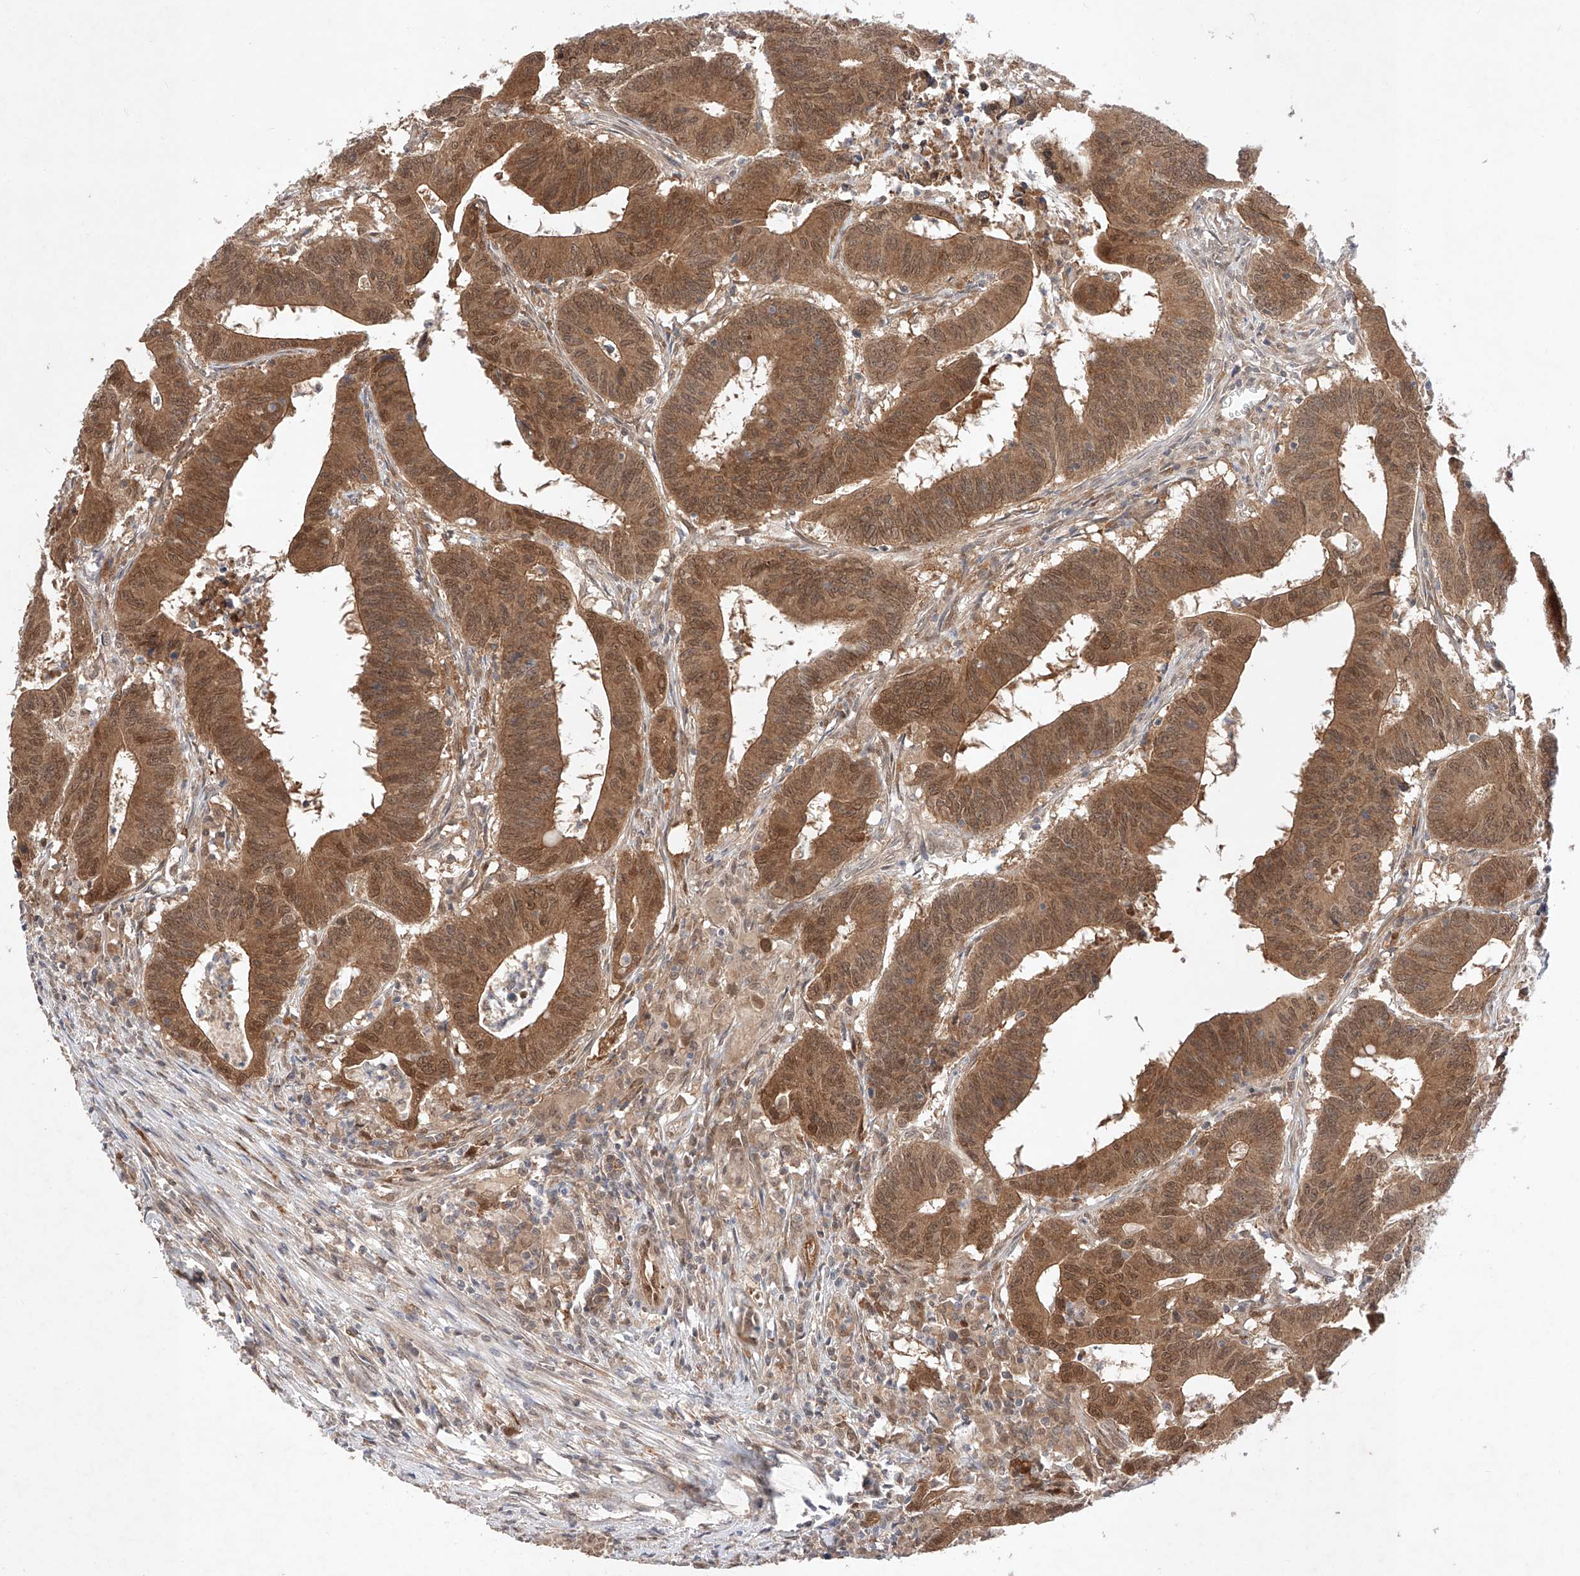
{"staining": {"intensity": "moderate", "quantity": ">75%", "location": "cytoplasmic/membranous,nuclear"}, "tissue": "colorectal cancer", "cell_type": "Tumor cells", "image_type": "cancer", "snomed": [{"axis": "morphology", "description": "Adenocarcinoma, NOS"}, {"axis": "topography", "description": "Colon"}], "caption": "Colorectal cancer tissue reveals moderate cytoplasmic/membranous and nuclear staining in about >75% of tumor cells, visualized by immunohistochemistry.", "gene": "ZNF124", "patient": {"sex": "male", "age": 45}}